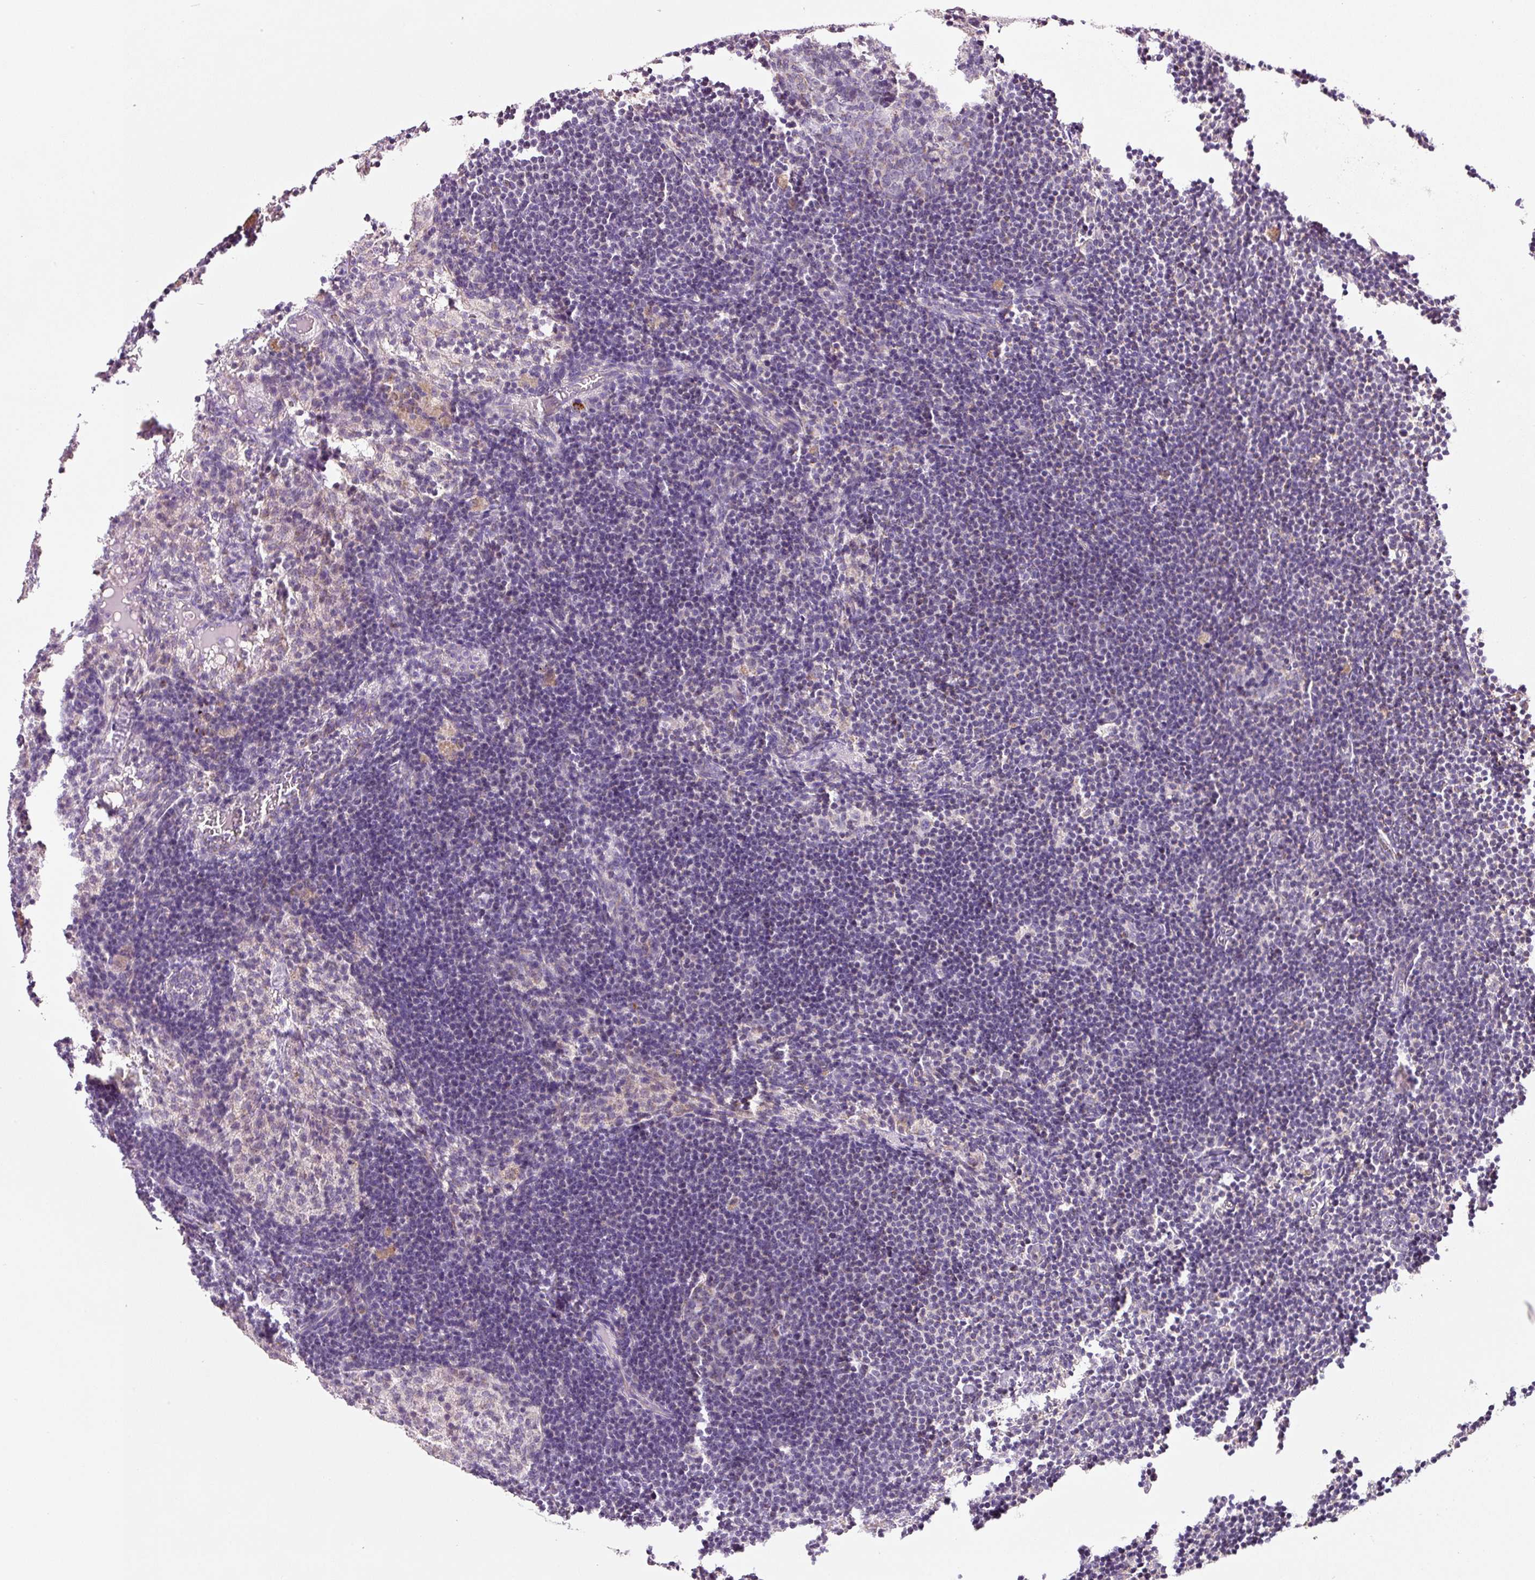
{"staining": {"intensity": "negative", "quantity": "none", "location": "none"}, "tissue": "lymph node", "cell_type": "Germinal center cells", "image_type": "normal", "snomed": [{"axis": "morphology", "description": "Normal tissue, NOS"}, {"axis": "topography", "description": "Lymph node"}], "caption": "Germinal center cells are negative for brown protein staining in normal lymph node. (Stains: DAB (3,3'-diaminobenzidine) immunohistochemistry with hematoxylin counter stain, Microscopy: brightfield microscopy at high magnification).", "gene": "FAM78B", "patient": {"sex": "male", "age": 49}}